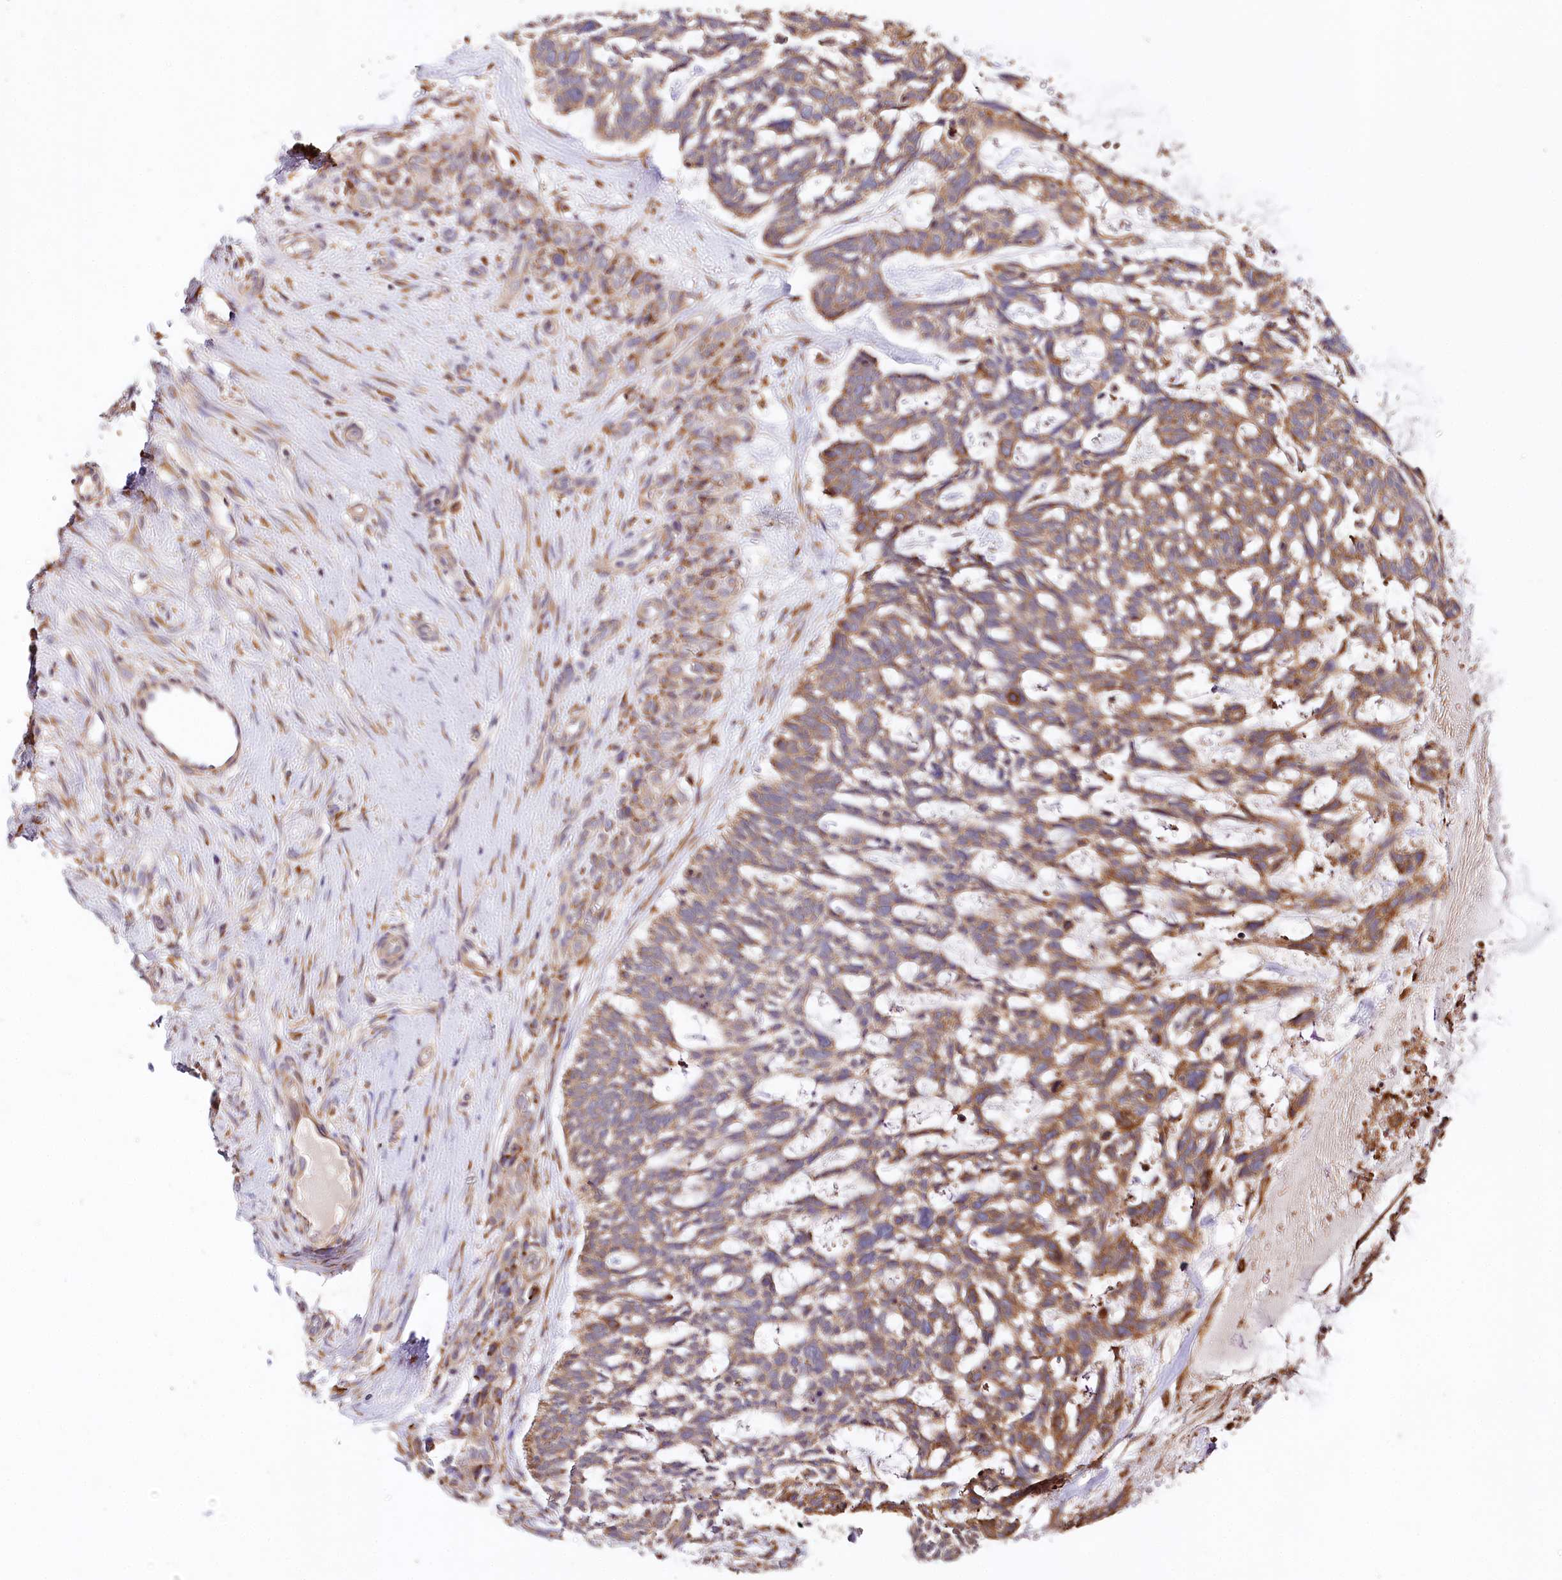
{"staining": {"intensity": "strong", "quantity": "25%-75%", "location": "cytoplasmic/membranous"}, "tissue": "skin cancer", "cell_type": "Tumor cells", "image_type": "cancer", "snomed": [{"axis": "morphology", "description": "Basal cell carcinoma"}, {"axis": "topography", "description": "Skin"}], "caption": "IHC staining of skin basal cell carcinoma, which reveals high levels of strong cytoplasmic/membranous staining in approximately 25%-75% of tumor cells indicating strong cytoplasmic/membranous protein expression. The staining was performed using DAB (3,3'-diaminobenzidine) (brown) for protein detection and nuclei were counterstained in hematoxylin (blue).", "gene": "VEGFA", "patient": {"sex": "male", "age": 88}}